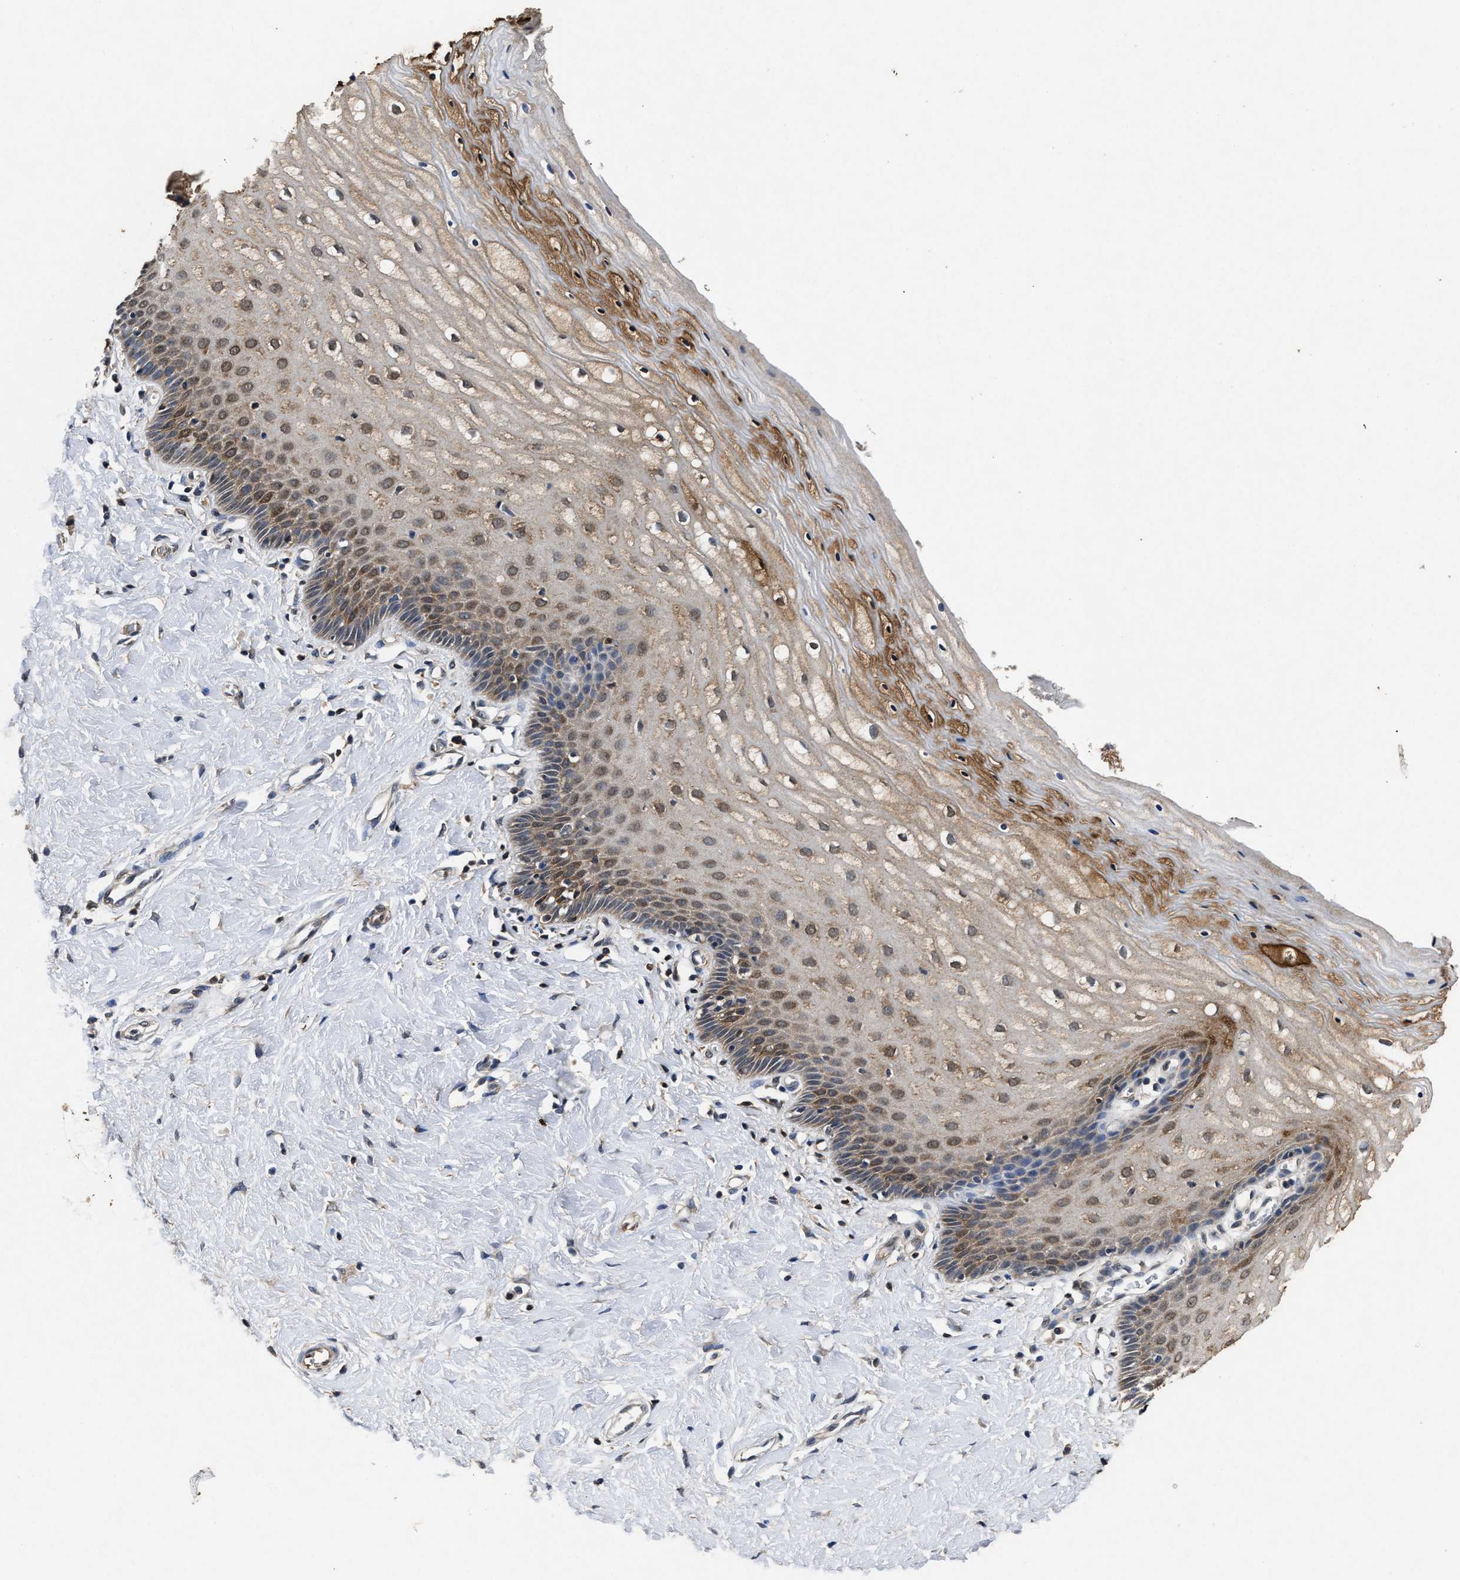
{"staining": {"intensity": "moderate", "quantity": ">75%", "location": "cytoplasmic/membranous"}, "tissue": "cervix", "cell_type": "Squamous epithelial cells", "image_type": "normal", "snomed": [{"axis": "morphology", "description": "Normal tissue, NOS"}, {"axis": "topography", "description": "Cervix"}], "caption": "Cervix stained with a brown dye exhibits moderate cytoplasmic/membranous positive positivity in approximately >75% of squamous epithelial cells.", "gene": "ACAT2", "patient": {"sex": "female", "age": 55}}